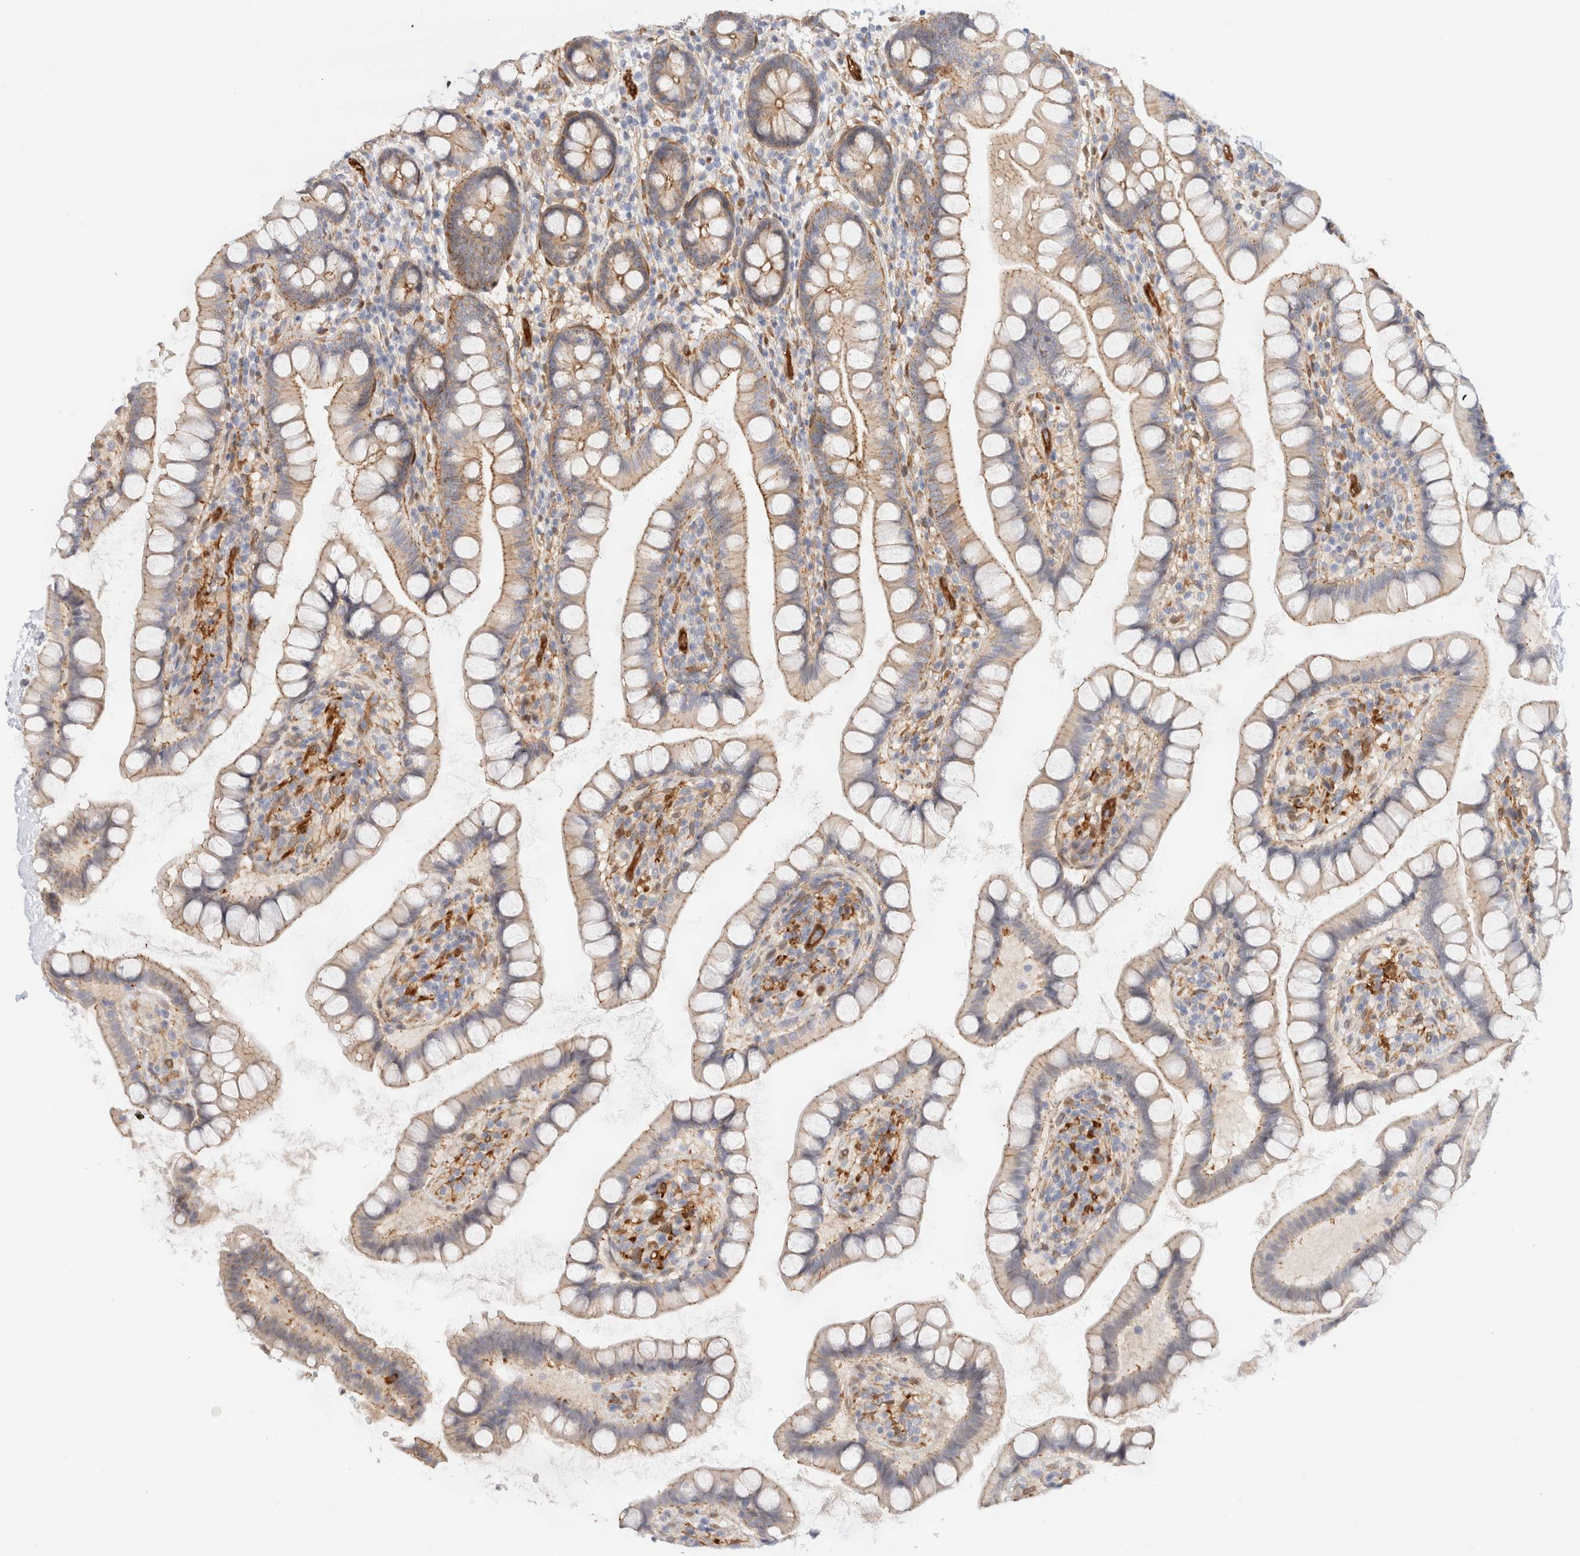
{"staining": {"intensity": "weak", "quantity": ">75%", "location": "cytoplasmic/membranous"}, "tissue": "small intestine", "cell_type": "Glandular cells", "image_type": "normal", "snomed": [{"axis": "morphology", "description": "Normal tissue, NOS"}, {"axis": "topography", "description": "Small intestine"}], "caption": "A brown stain labels weak cytoplasmic/membranous expression of a protein in glandular cells of normal human small intestine. The staining is performed using DAB brown chromogen to label protein expression. The nuclei are counter-stained blue using hematoxylin.", "gene": "LMCD1", "patient": {"sex": "female", "age": 84}}